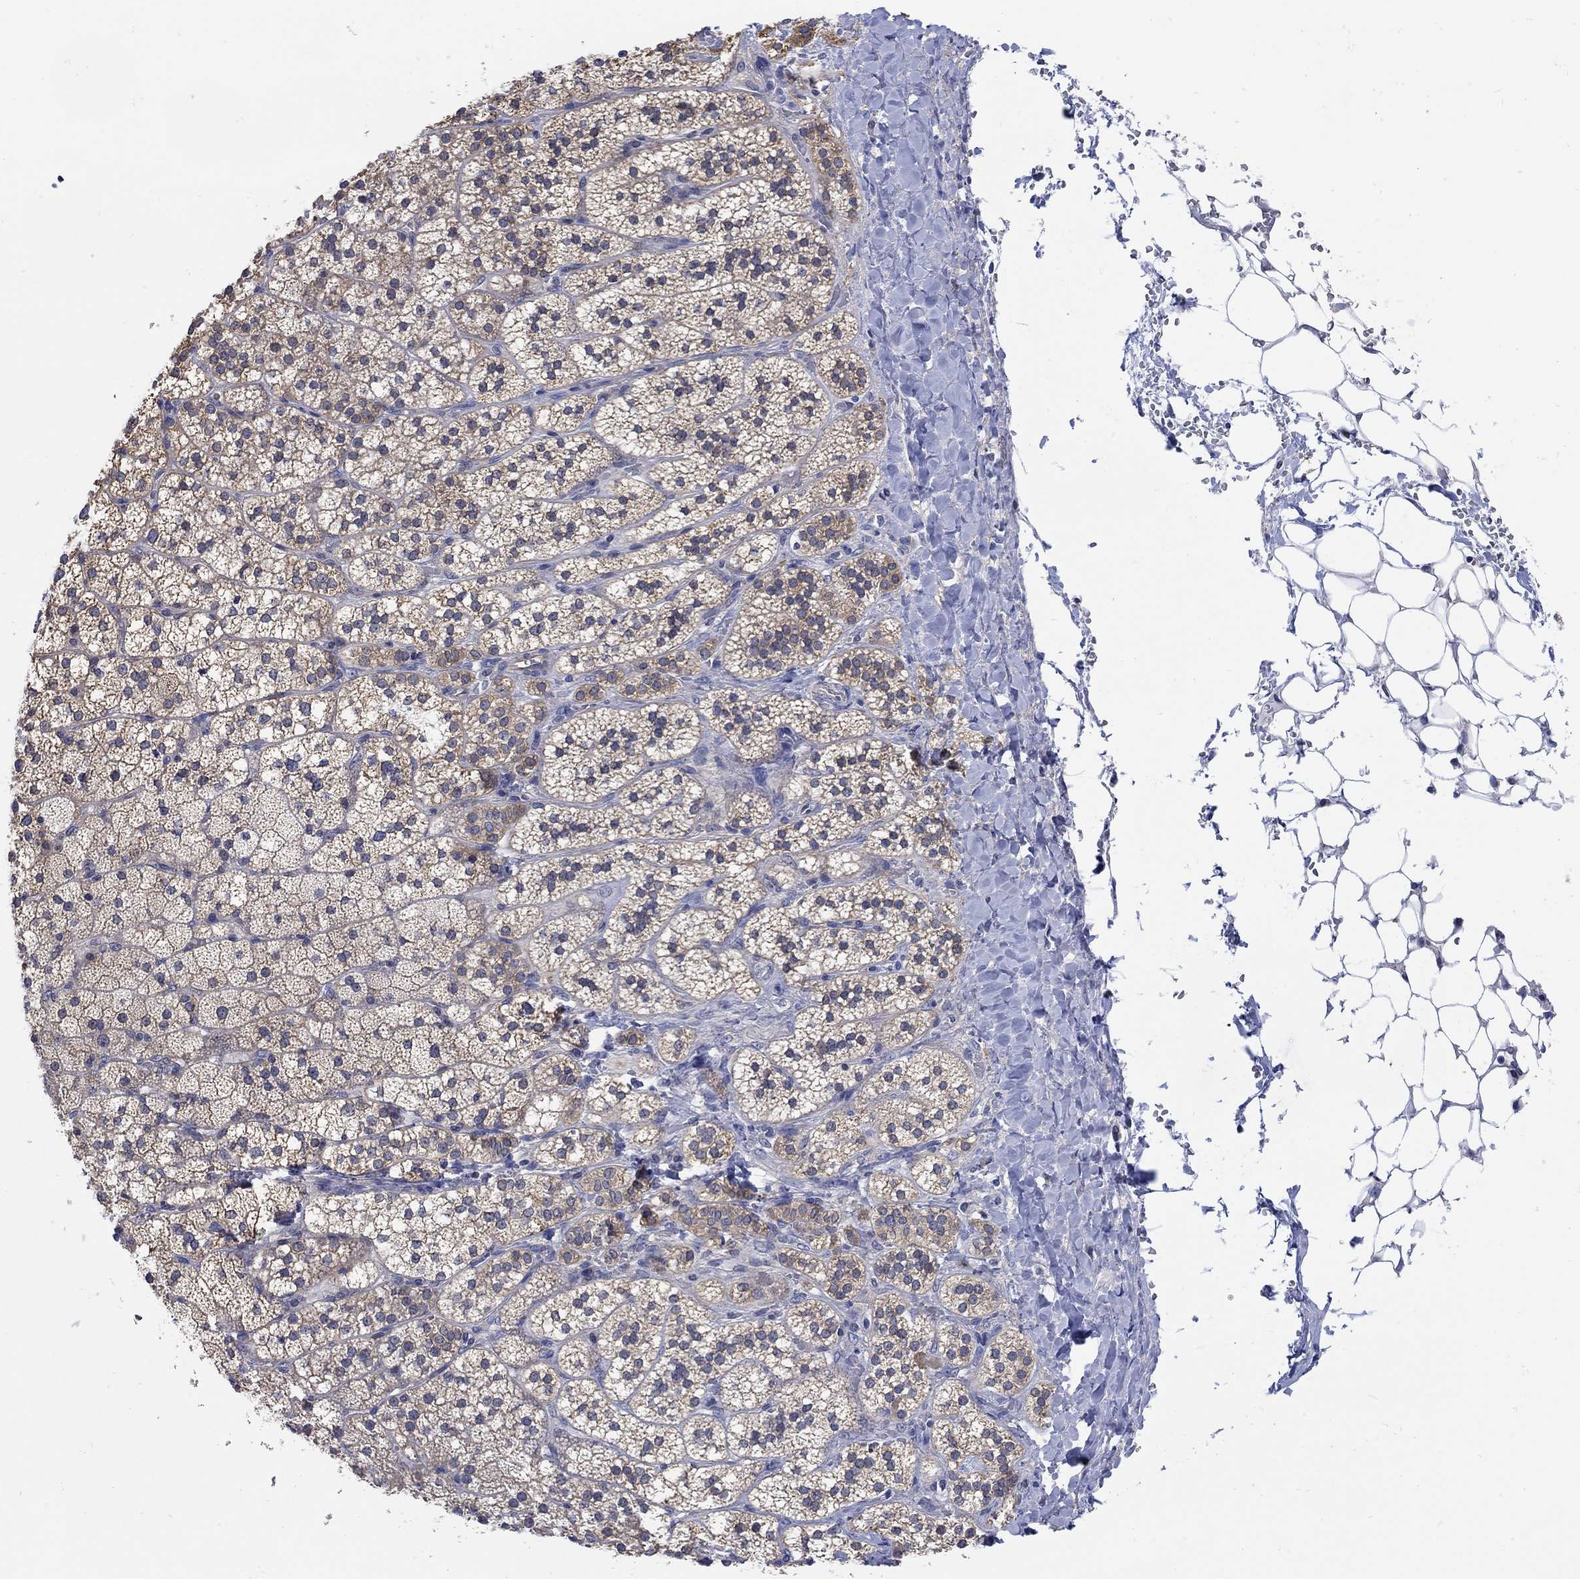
{"staining": {"intensity": "weak", "quantity": "25%-75%", "location": "cytoplasmic/membranous"}, "tissue": "adrenal gland", "cell_type": "Glandular cells", "image_type": "normal", "snomed": [{"axis": "morphology", "description": "Normal tissue, NOS"}, {"axis": "topography", "description": "Adrenal gland"}], "caption": "A low amount of weak cytoplasmic/membranous staining is present in about 25%-75% of glandular cells in normal adrenal gland. (DAB IHC, brown staining for protein, blue staining for nuclei).", "gene": "TEKT3", "patient": {"sex": "male", "age": 53}}